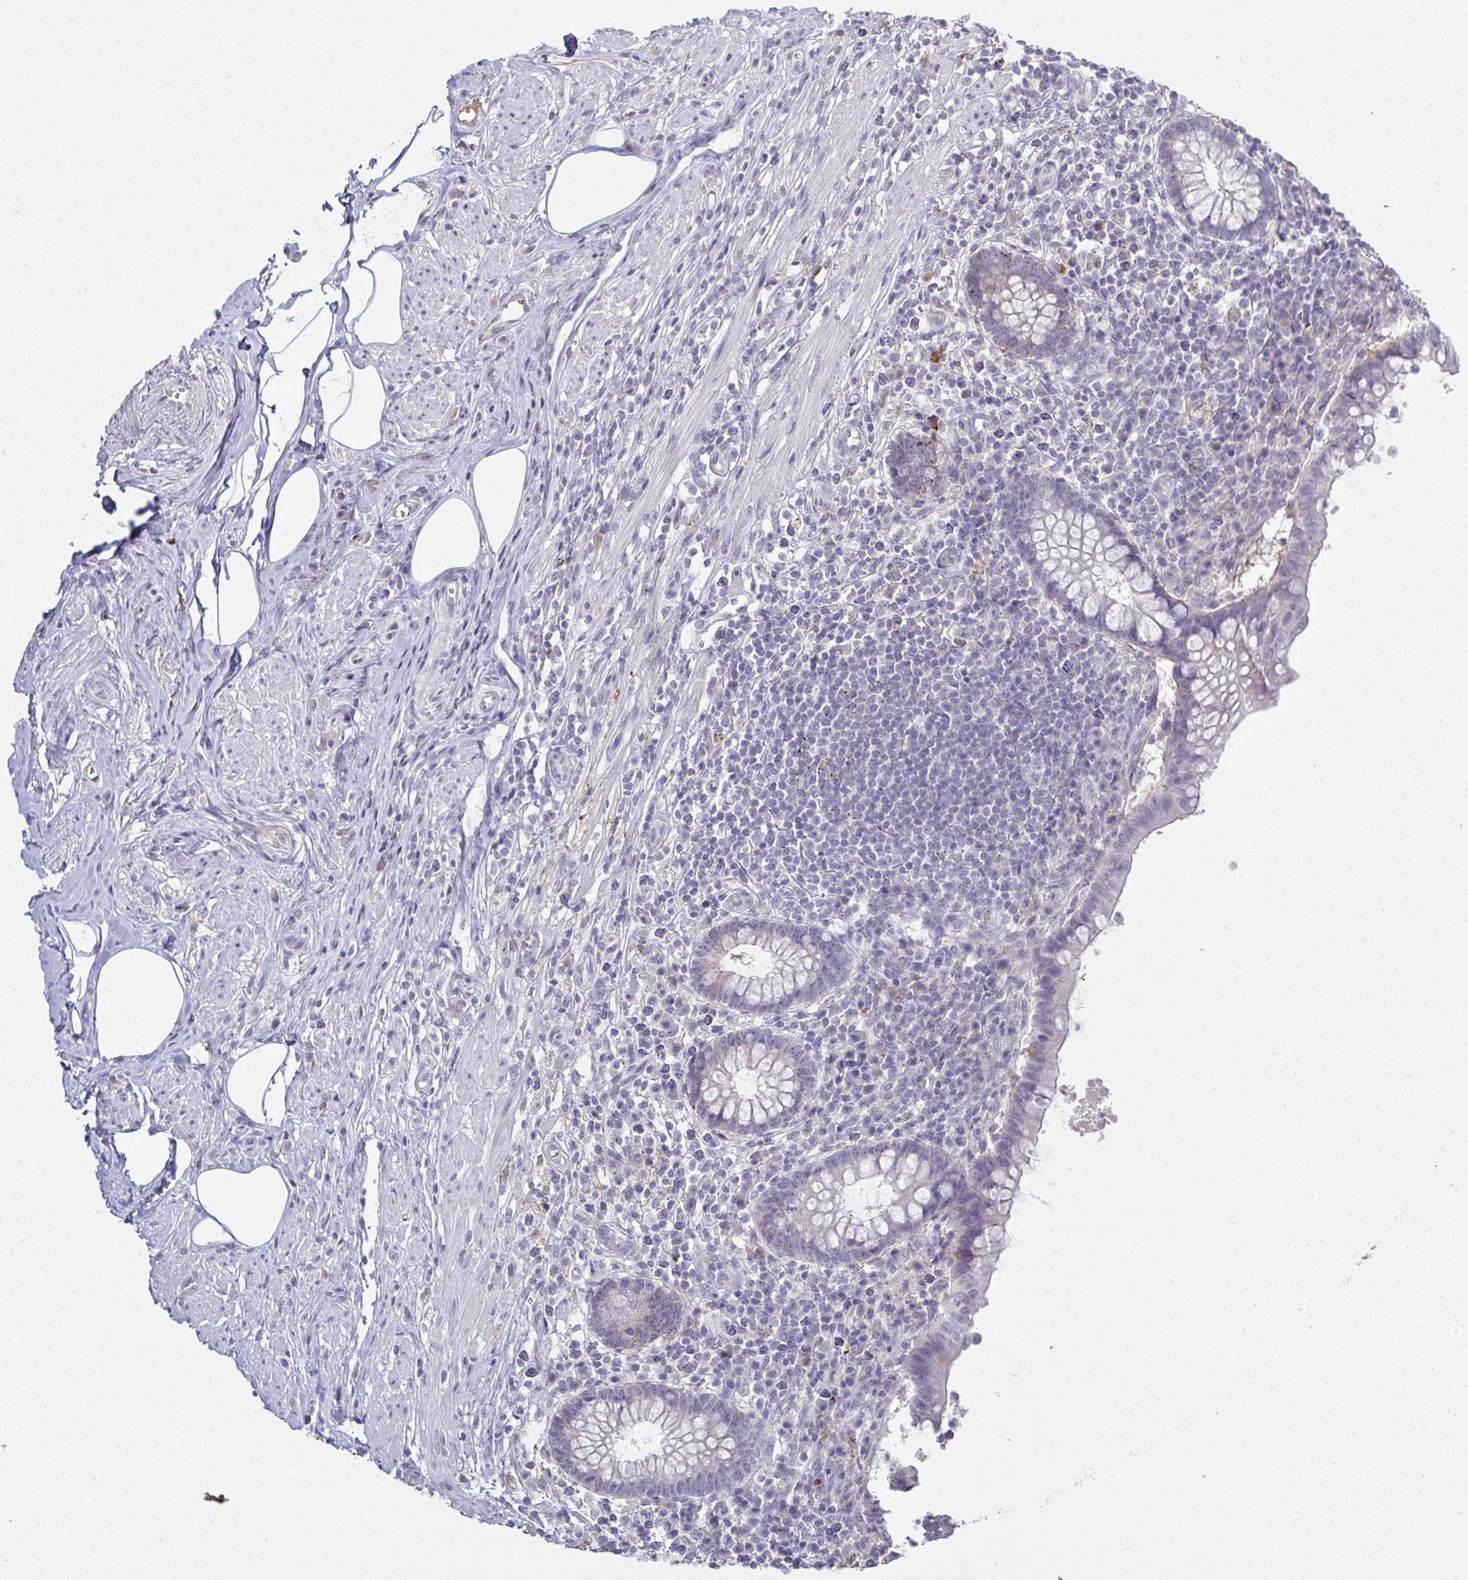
{"staining": {"intensity": "negative", "quantity": "none", "location": "none"}, "tissue": "appendix", "cell_type": "Glandular cells", "image_type": "normal", "snomed": [{"axis": "morphology", "description": "Normal tissue, NOS"}, {"axis": "topography", "description": "Appendix"}], "caption": "This is an IHC photomicrograph of unremarkable appendix. There is no staining in glandular cells.", "gene": "ADAM21", "patient": {"sex": "female", "age": 56}}